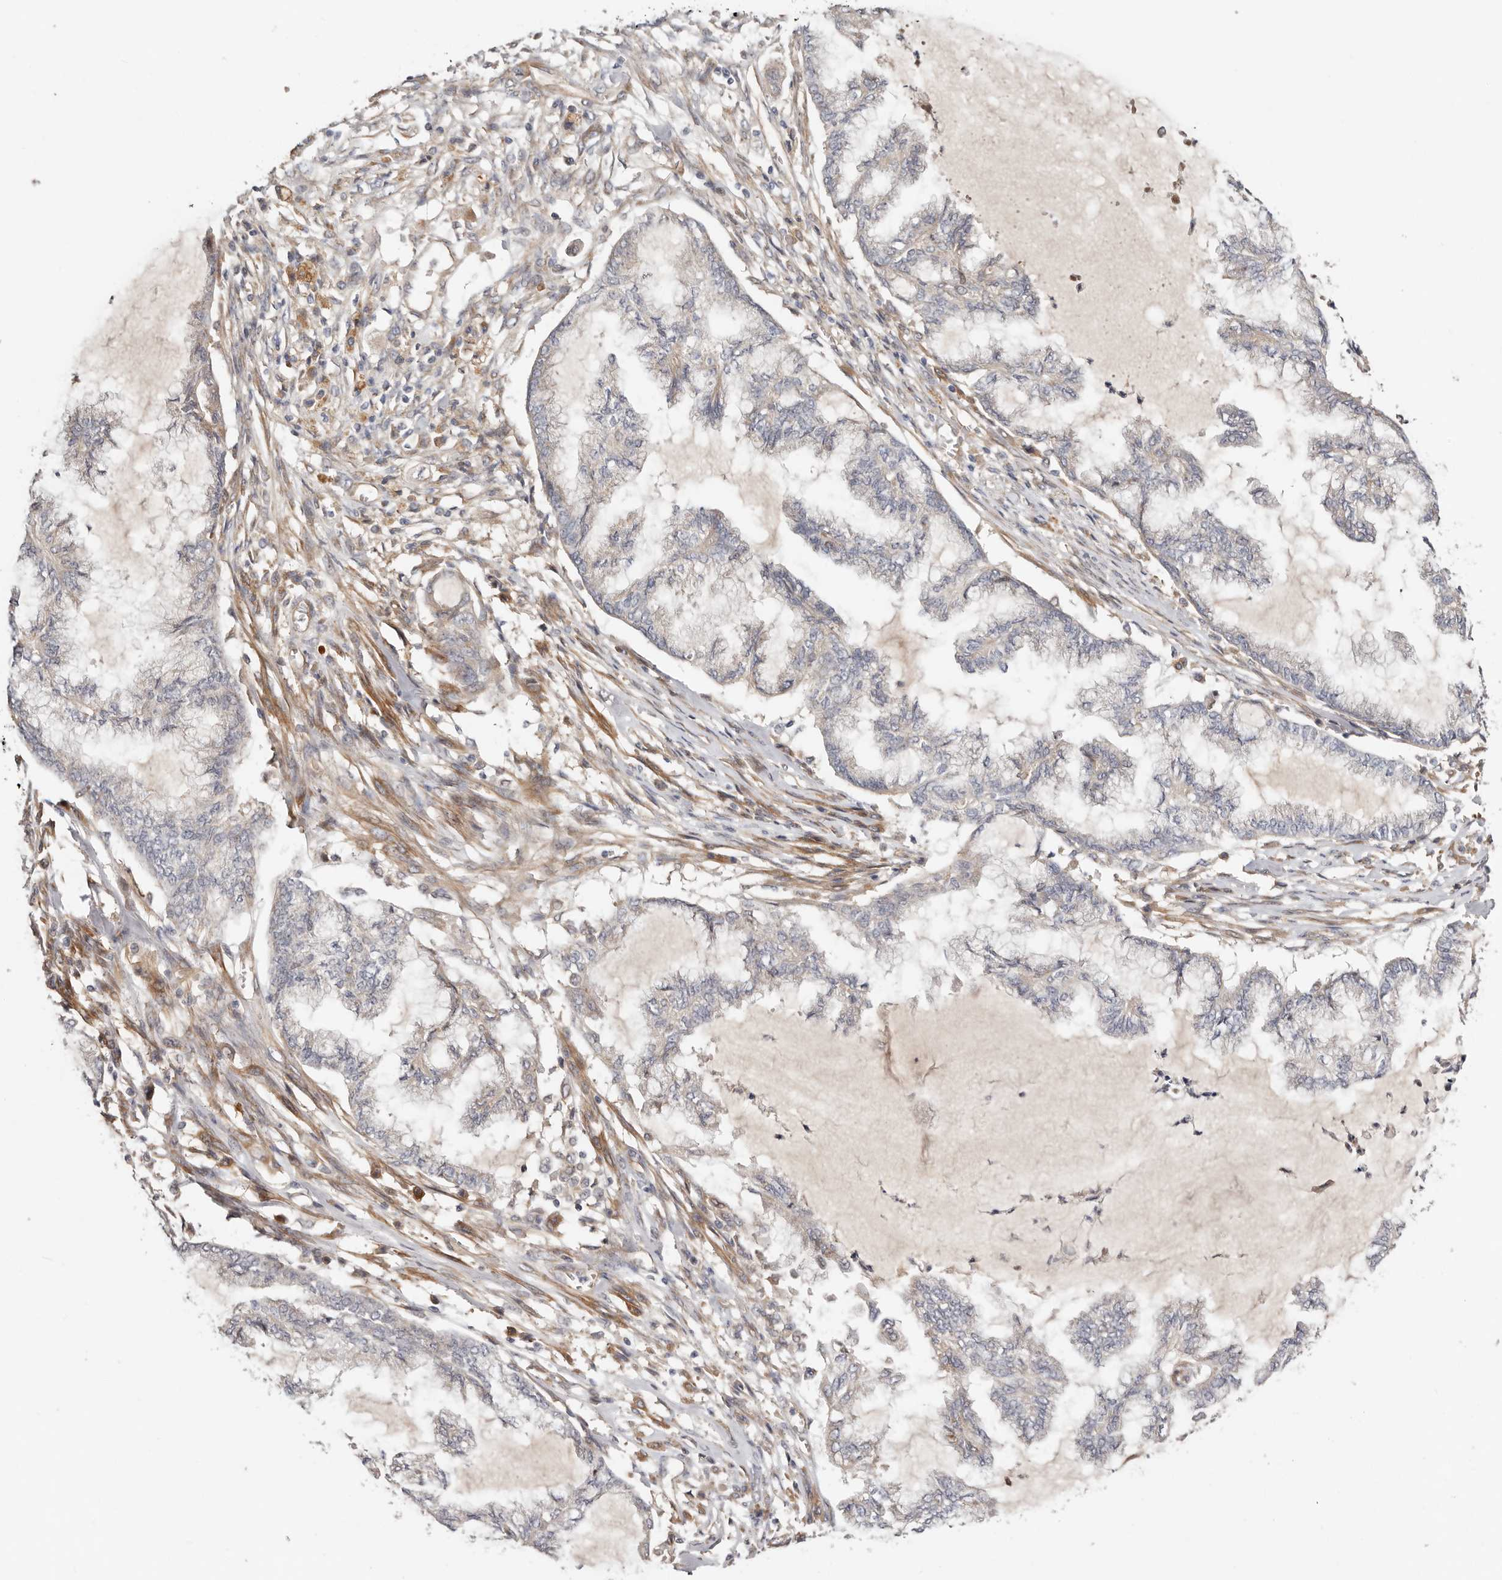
{"staining": {"intensity": "negative", "quantity": "none", "location": "none"}, "tissue": "endometrial cancer", "cell_type": "Tumor cells", "image_type": "cancer", "snomed": [{"axis": "morphology", "description": "Adenocarcinoma, NOS"}, {"axis": "topography", "description": "Endometrium"}], "caption": "There is no significant expression in tumor cells of endometrial cancer (adenocarcinoma).", "gene": "MACF1", "patient": {"sex": "female", "age": 86}}